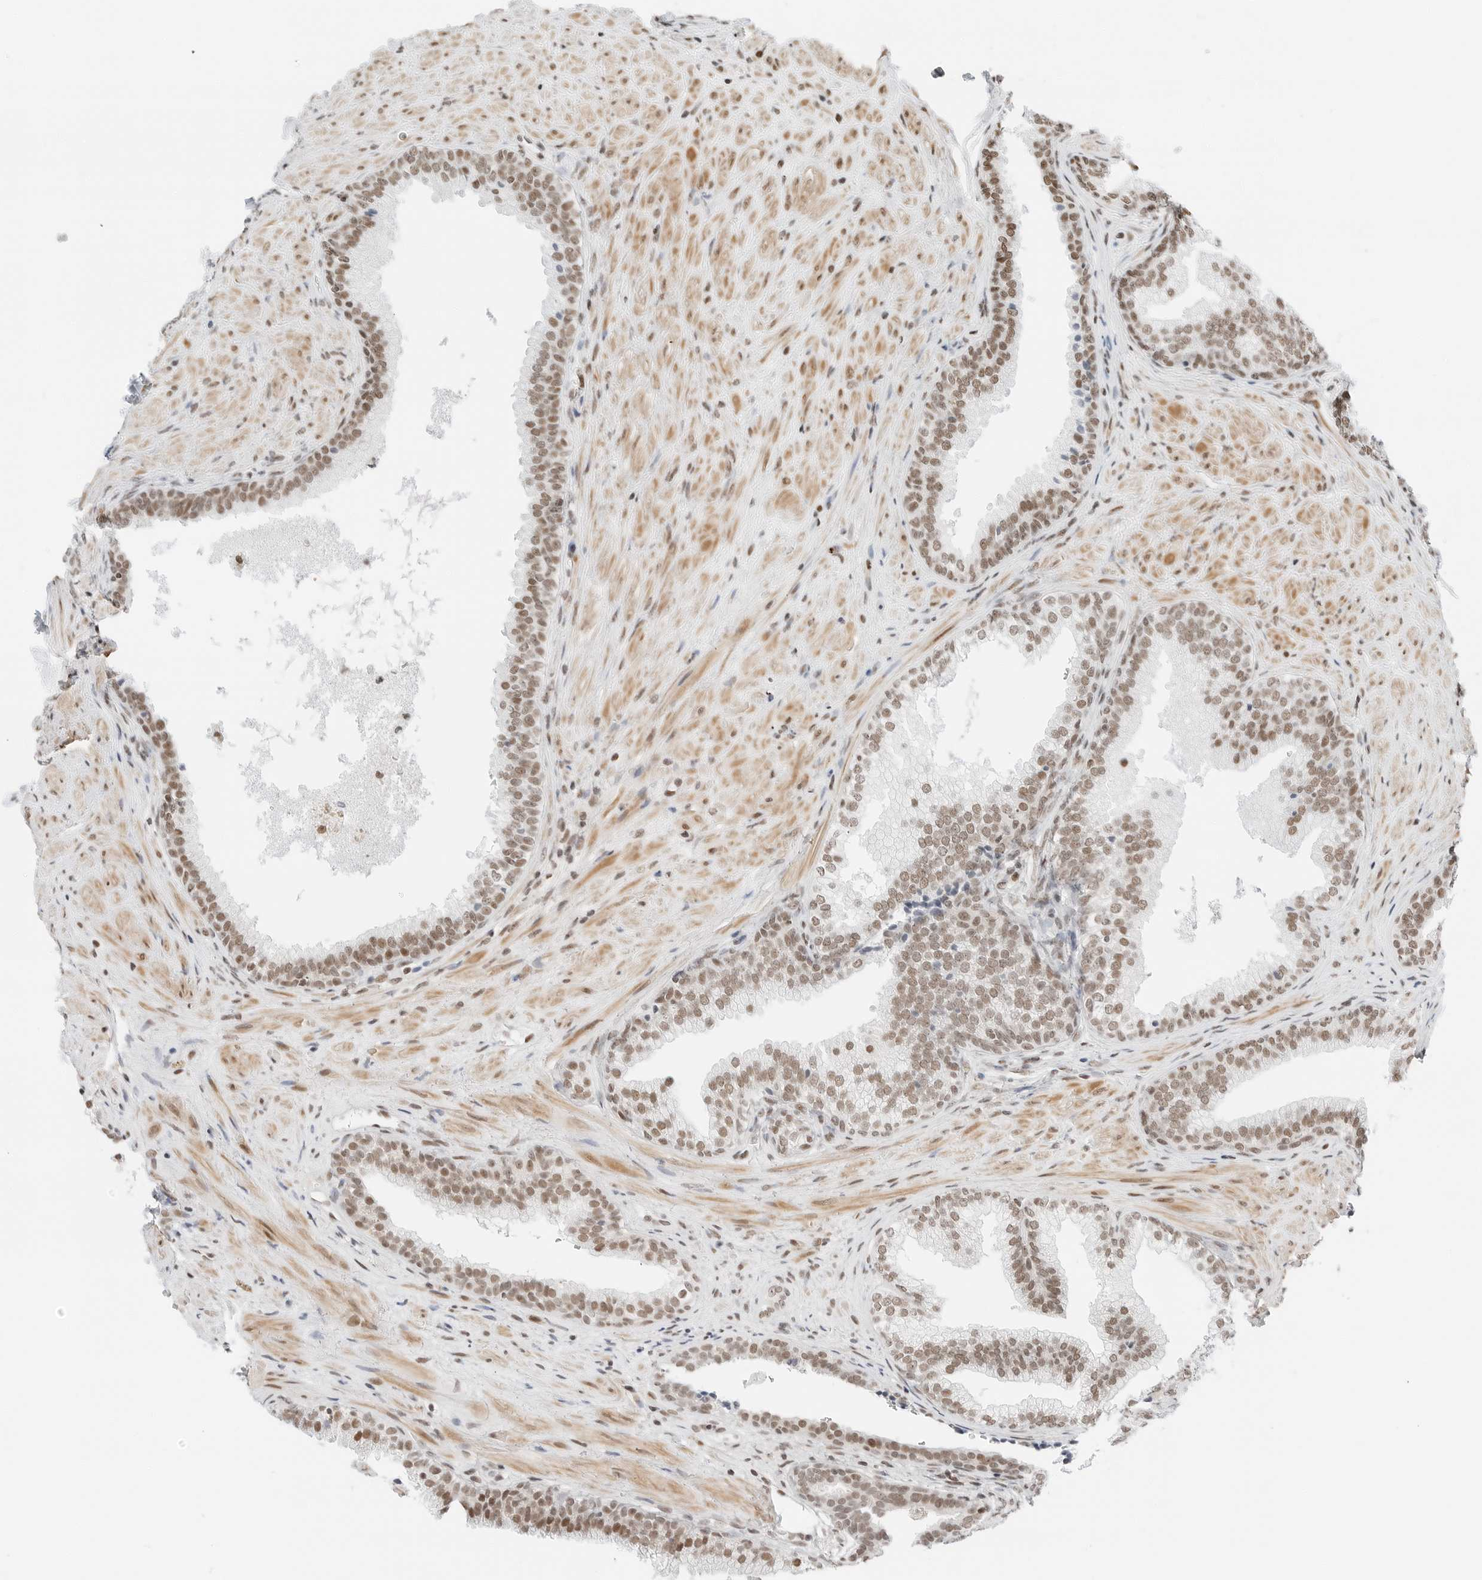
{"staining": {"intensity": "moderate", "quantity": "25%-75%", "location": "nuclear"}, "tissue": "prostate", "cell_type": "Glandular cells", "image_type": "normal", "snomed": [{"axis": "morphology", "description": "Normal tissue, NOS"}, {"axis": "topography", "description": "Prostate"}], "caption": "Unremarkable prostate demonstrates moderate nuclear positivity in approximately 25%-75% of glandular cells, visualized by immunohistochemistry. (DAB (3,3'-diaminobenzidine) IHC with brightfield microscopy, high magnification).", "gene": "CRTC2", "patient": {"sex": "male", "age": 76}}